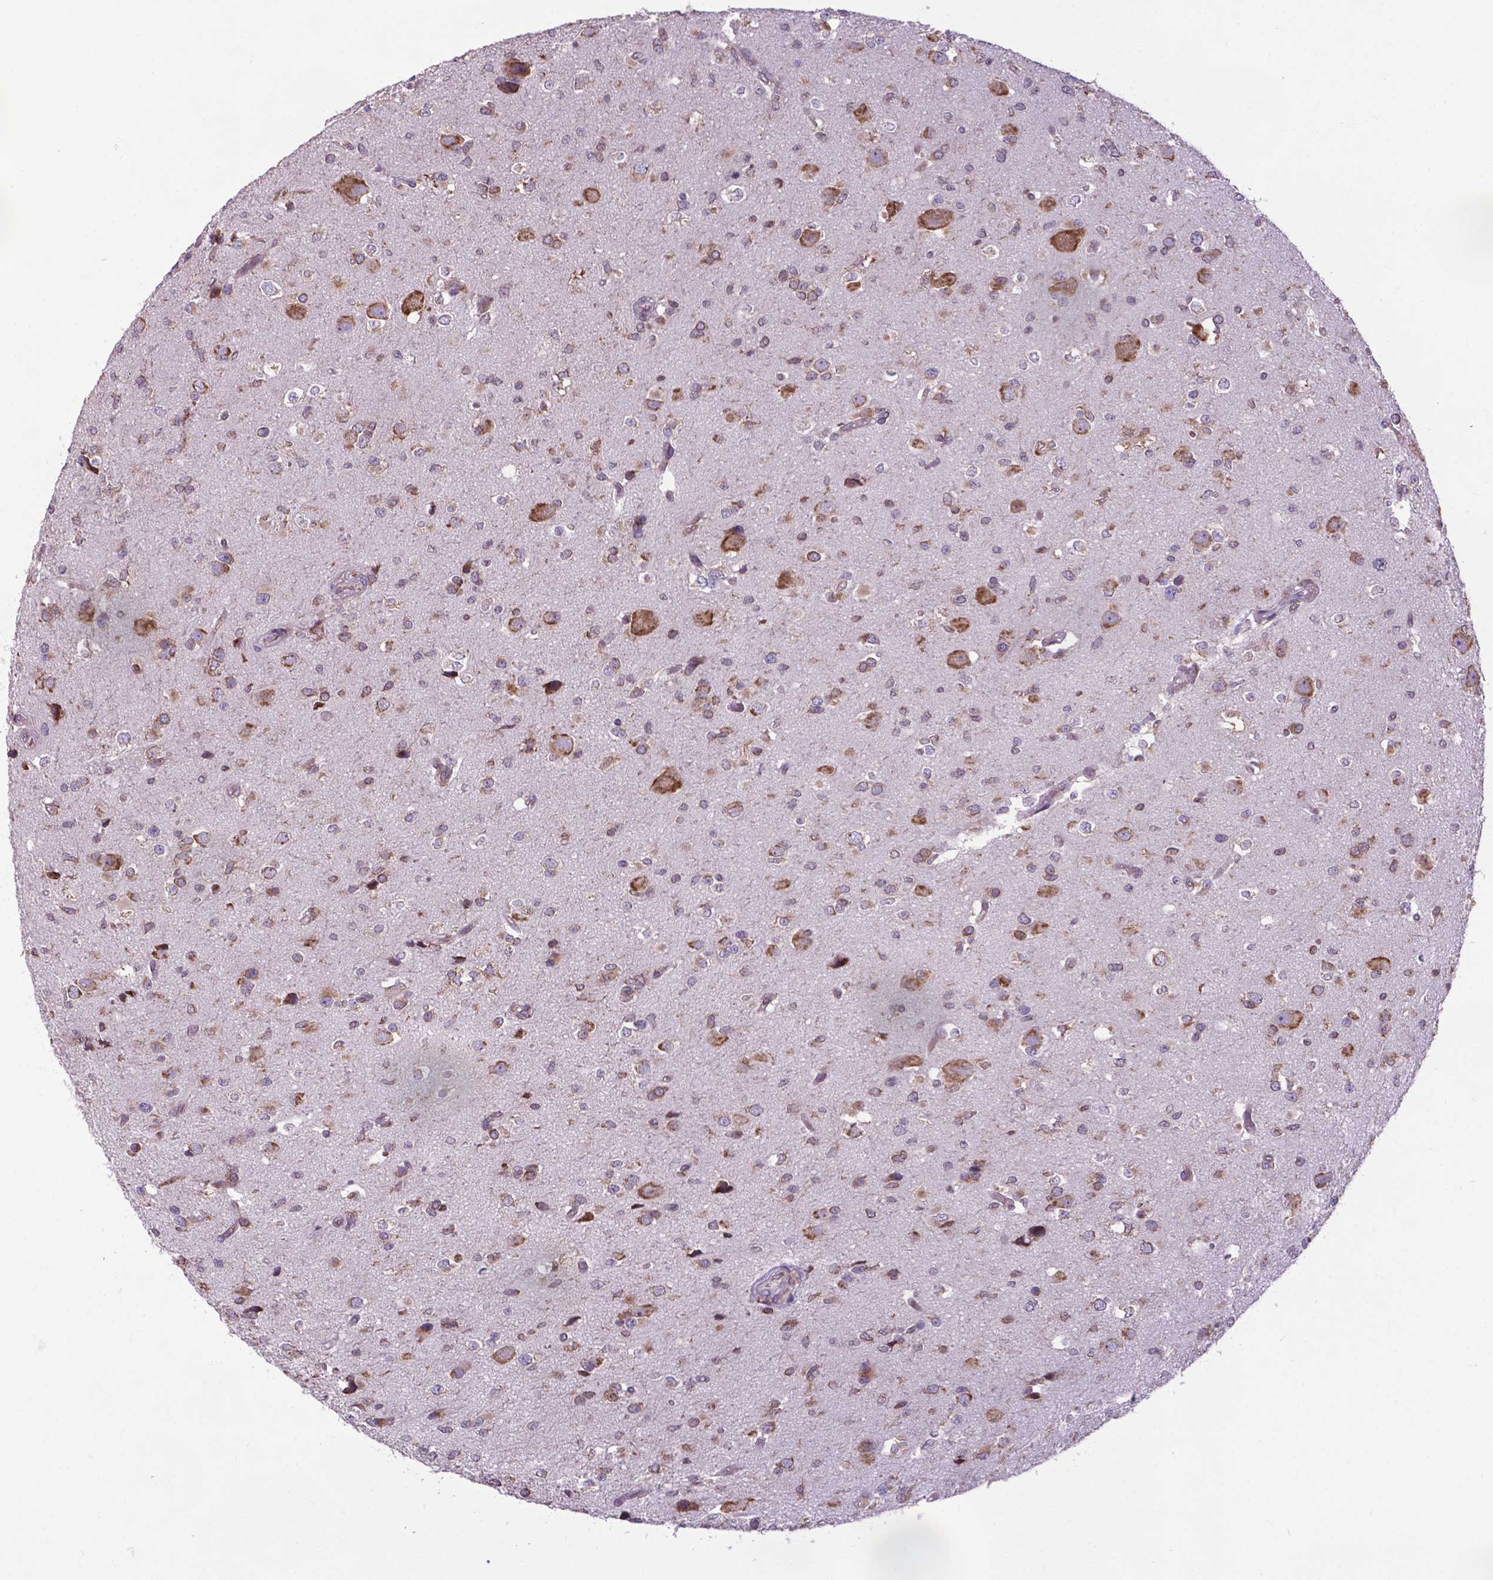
{"staining": {"intensity": "weak", "quantity": ">75%", "location": "cytoplasmic/membranous"}, "tissue": "glioma", "cell_type": "Tumor cells", "image_type": "cancer", "snomed": [{"axis": "morphology", "description": "Glioma, malignant, Low grade"}, {"axis": "topography", "description": "Brain"}], "caption": "Approximately >75% of tumor cells in glioma show weak cytoplasmic/membranous protein expression as visualized by brown immunohistochemical staining.", "gene": "WDR83OS", "patient": {"sex": "female", "age": 32}}